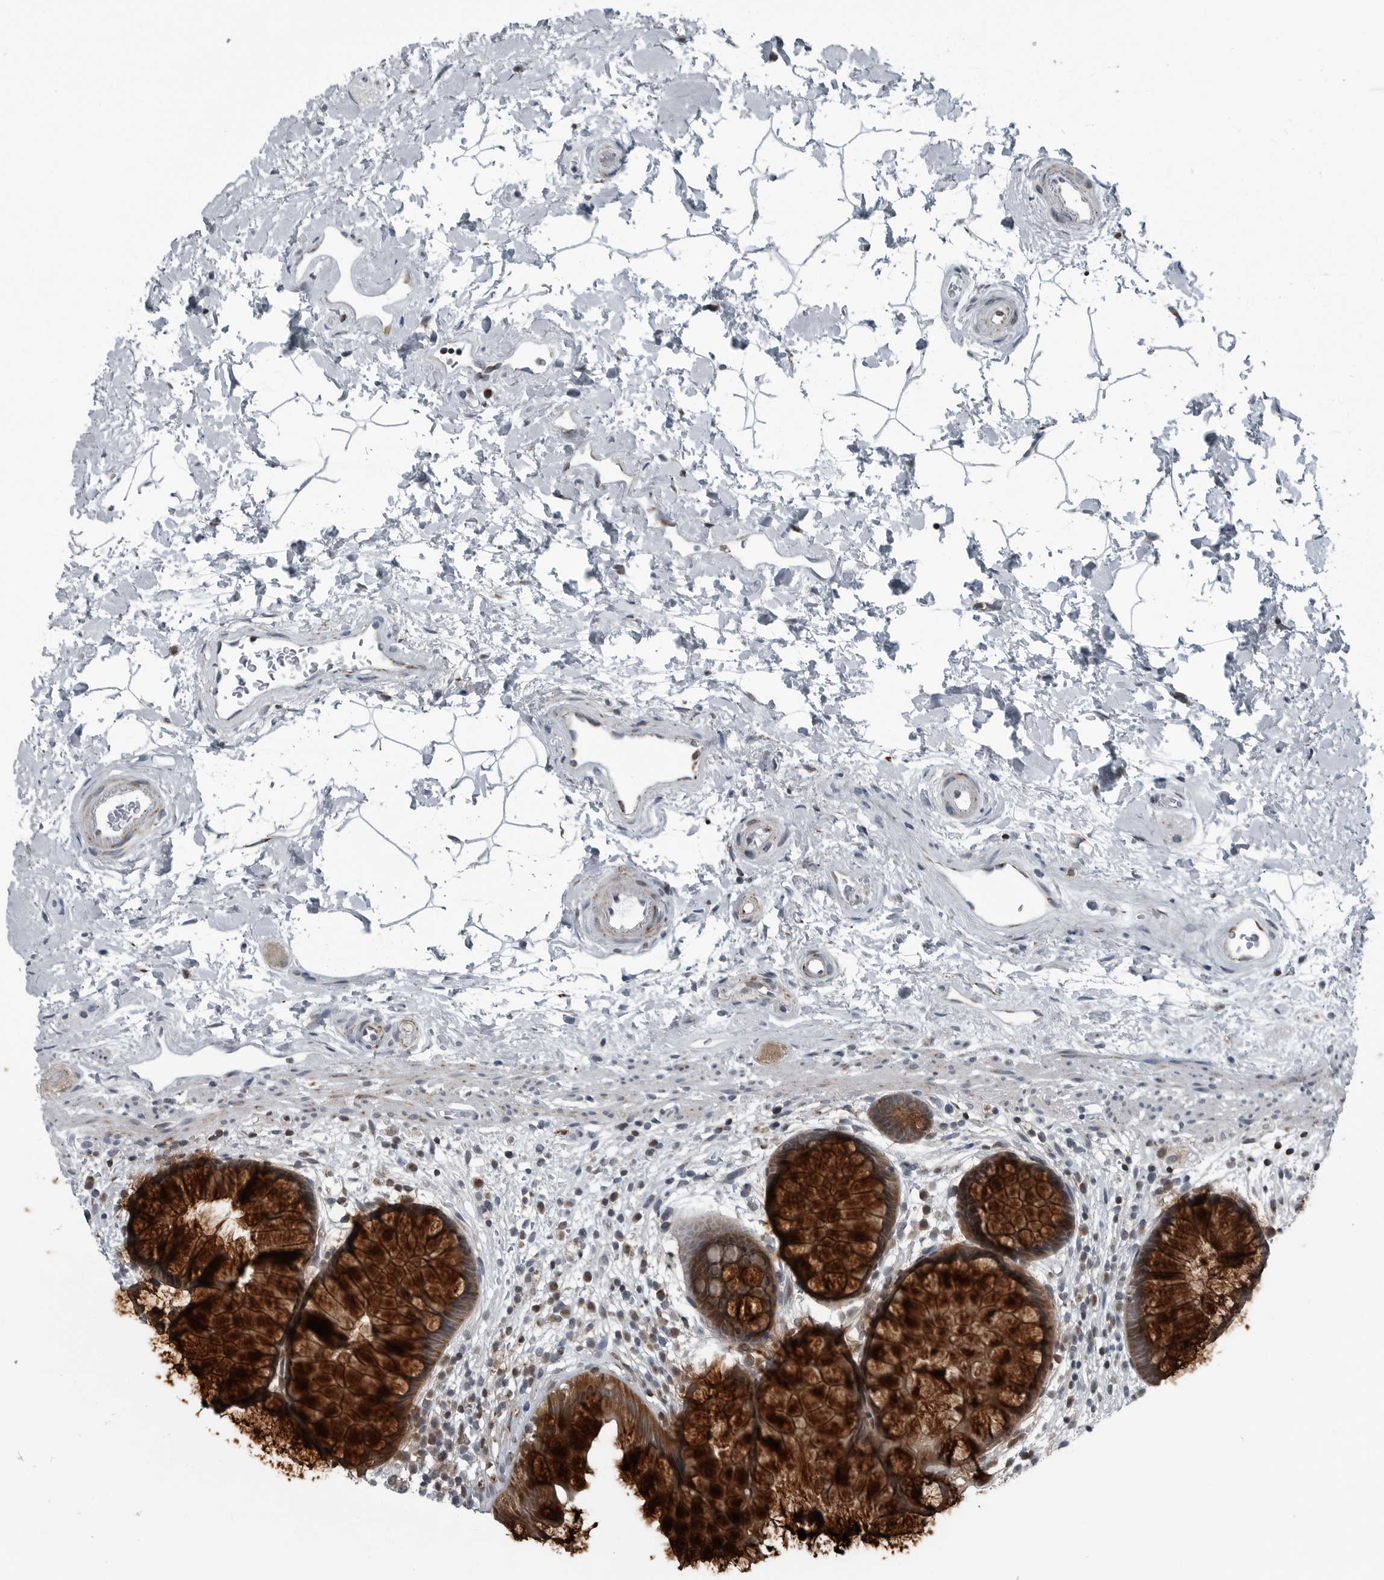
{"staining": {"intensity": "strong", "quantity": ">75%", "location": "cytoplasmic/membranous"}, "tissue": "rectum", "cell_type": "Glandular cells", "image_type": "normal", "snomed": [{"axis": "morphology", "description": "Normal tissue, NOS"}, {"axis": "topography", "description": "Rectum"}], "caption": "Immunohistochemical staining of normal rectum demonstrates strong cytoplasmic/membranous protein staining in approximately >75% of glandular cells.", "gene": "GAK", "patient": {"sex": "male", "age": 51}}